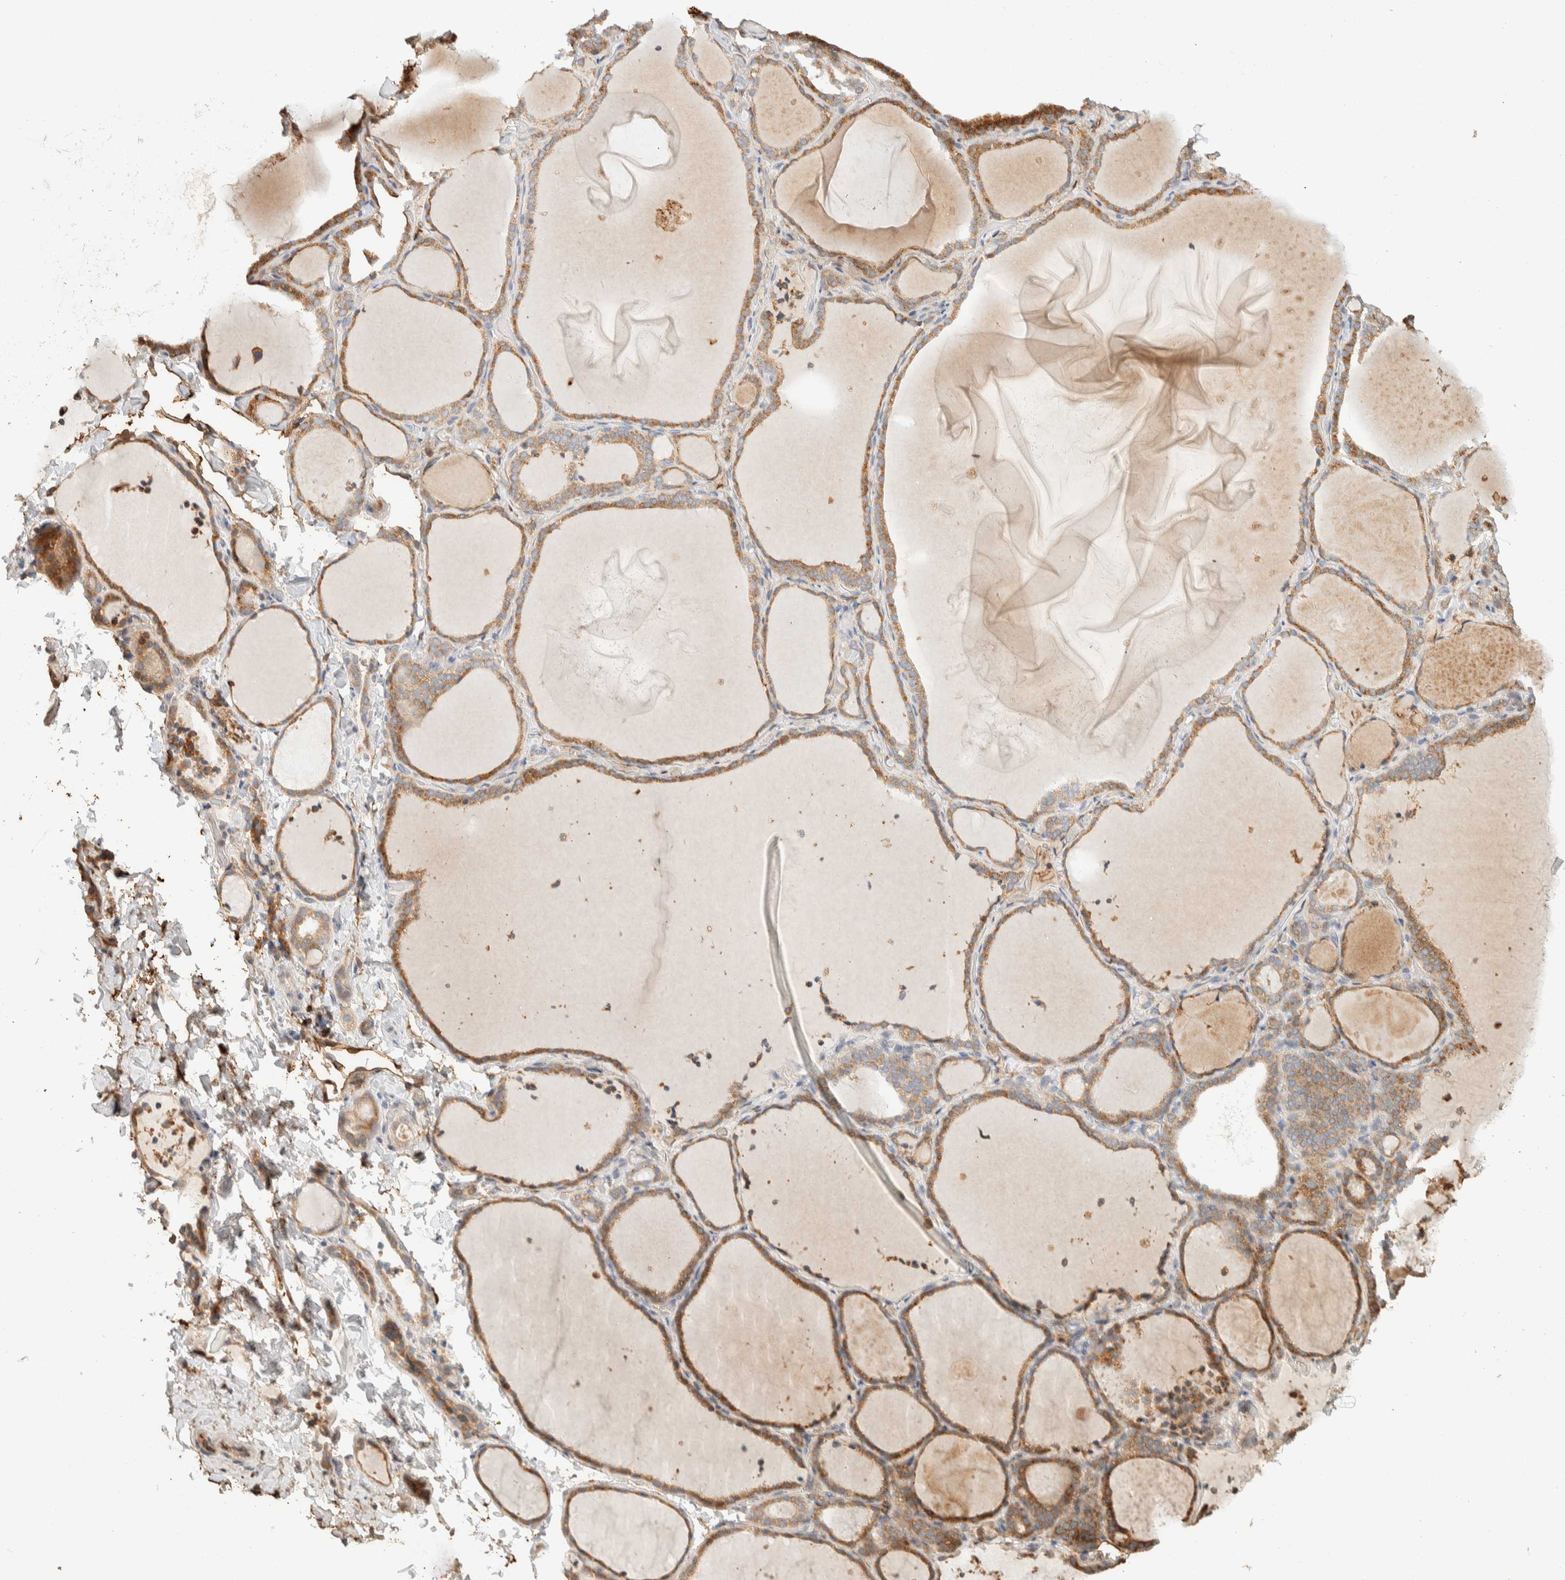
{"staining": {"intensity": "moderate", "quantity": ">75%", "location": "cytoplasmic/membranous"}, "tissue": "thyroid gland", "cell_type": "Glandular cells", "image_type": "normal", "snomed": [{"axis": "morphology", "description": "Normal tissue, NOS"}, {"axis": "topography", "description": "Thyroid gland"}], "caption": "A medium amount of moderate cytoplasmic/membranous positivity is appreciated in approximately >75% of glandular cells in unremarkable thyroid gland. (Brightfield microscopy of DAB IHC at high magnification).", "gene": "KIF9", "patient": {"sex": "female", "age": 22}}